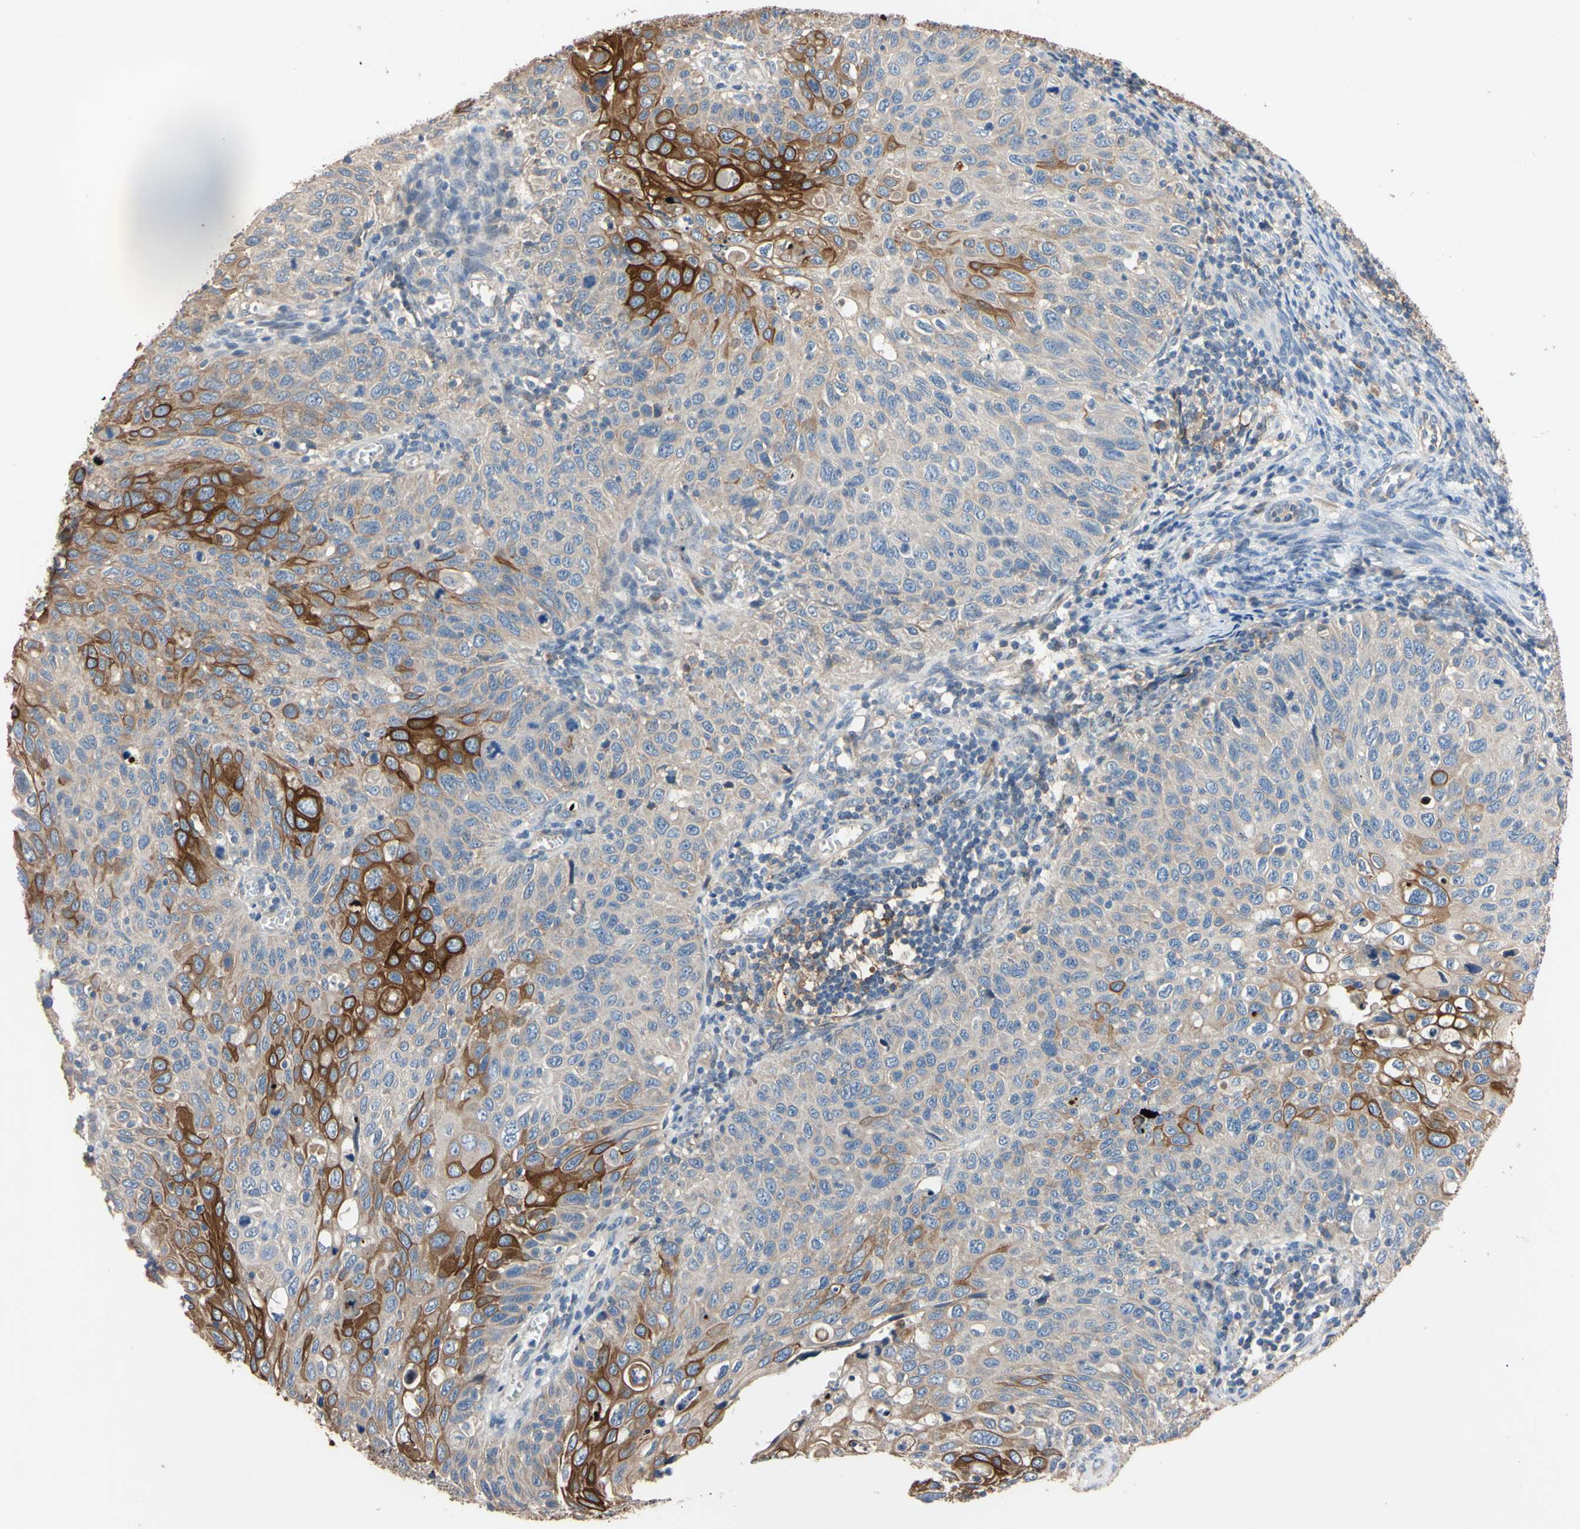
{"staining": {"intensity": "strong", "quantity": "<25%", "location": "cytoplasmic/membranous"}, "tissue": "cervical cancer", "cell_type": "Tumor cells", "image_type": "cancer", "snomed": [{"axis": "morphology", "description": "Squamous cell carcinoma, NOS"}, {"axis": "topography", "description": "Cervix"}], "caption": "A micrograph of human cervical cancer stained for a protein reveals strong cytoplasmic/membranous brown staining in tumor cells. (Brightfield microscopy of DAB IHC at high magnification).", "gene": "PNKD", "patient": {"sex": "female", "age": 70}}